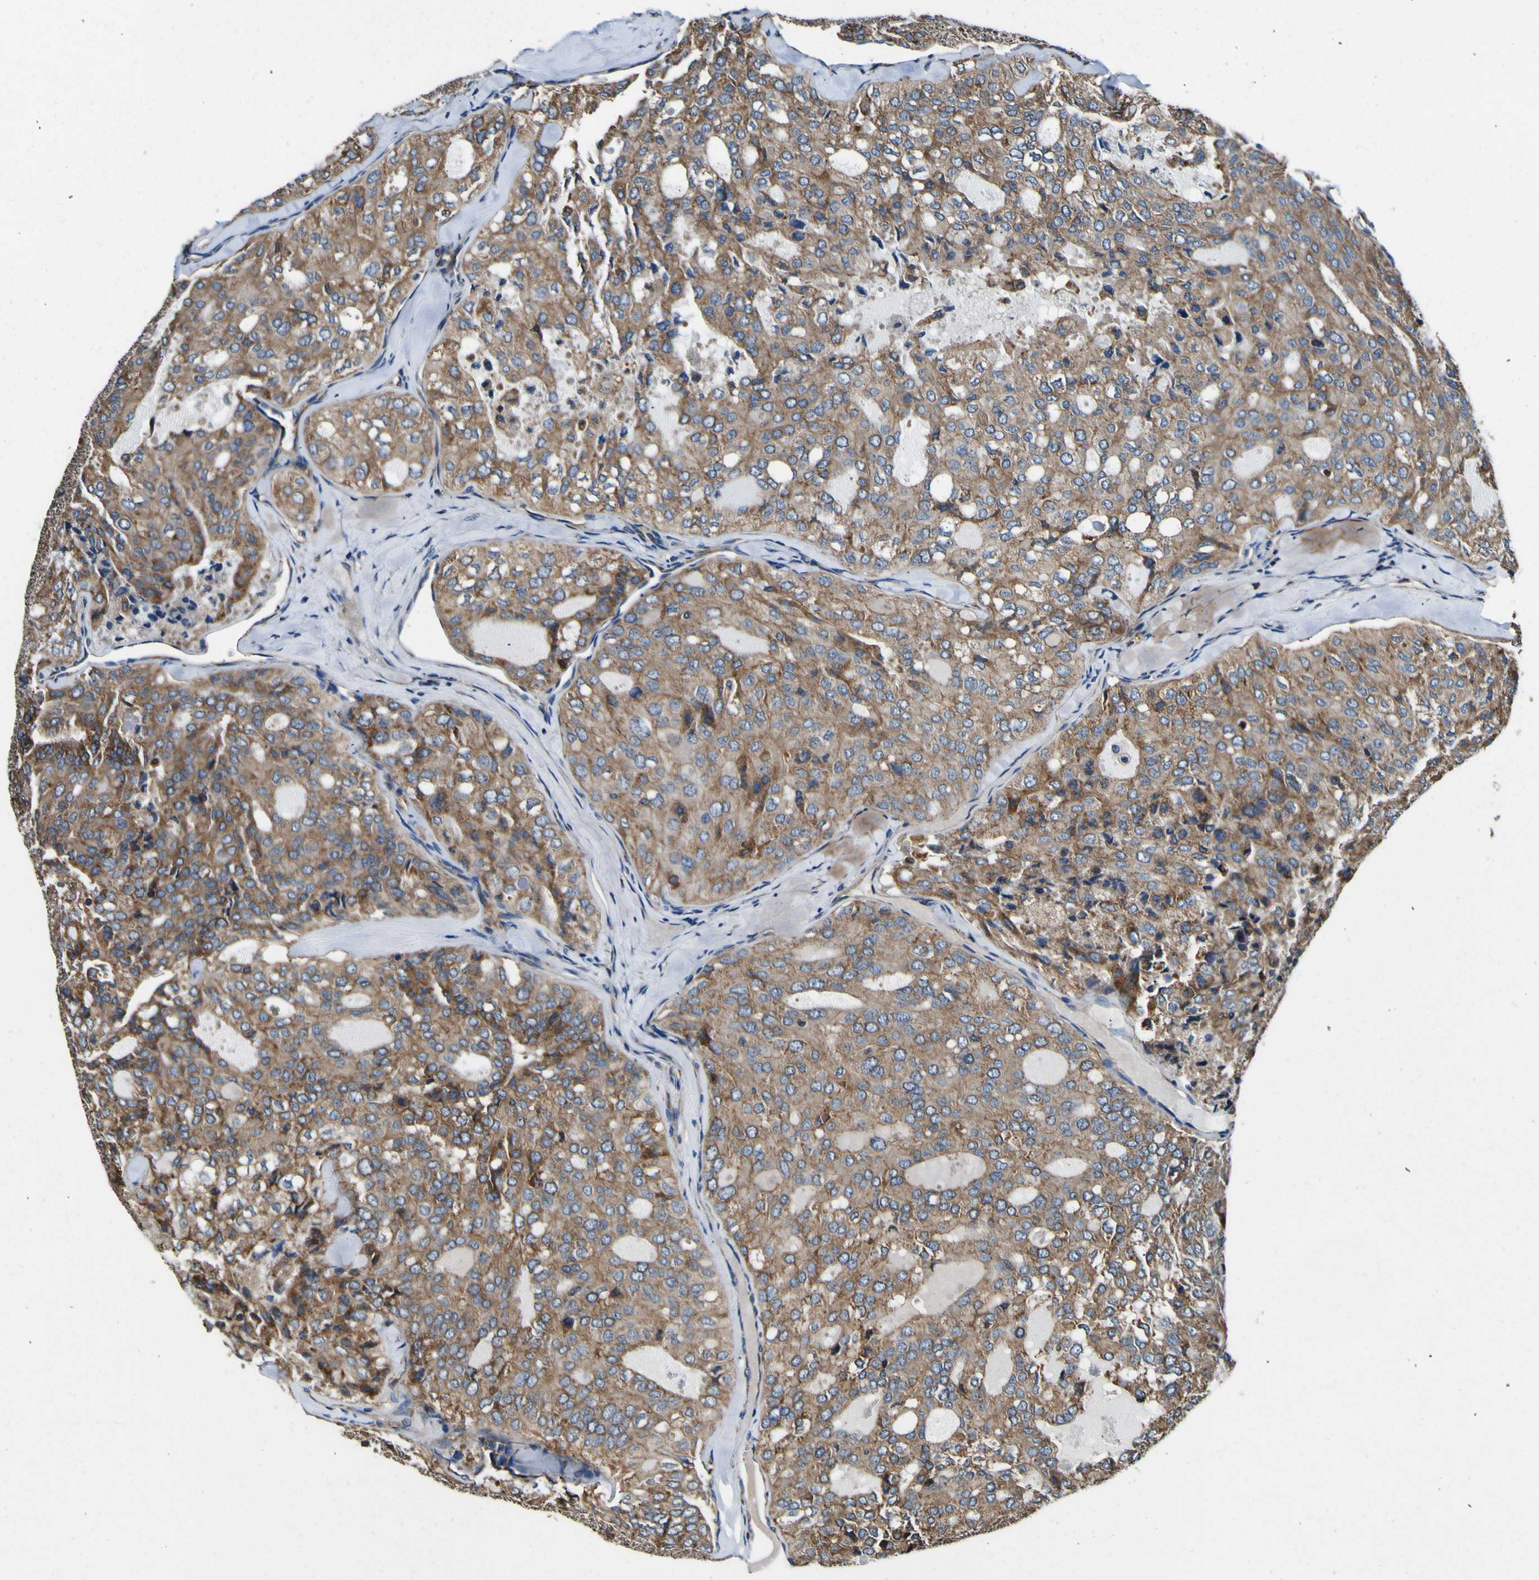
{"staining": {"intensity": "weak", "quantity": ">75%", "location": "cytoplasmic/membranous"}, "tissue": "thyroid cancer", "cell_type": "Tumor cells", "image_type": "cancer", "snomed": [{"axis": "morphology", "description": "Follicular adenoma carcinoma, NOS"}, {"axis": "topography", "description": "Thyroid gland"}], "caption": "Protein expression analysis of human follicular adenoma carcinoma (thyroid) reveals weak cytoplasmic/membranous expression in about >75% of tumor cells.", "gene": "INPP5A", "patient": {"sex": "male", "age": 75}}